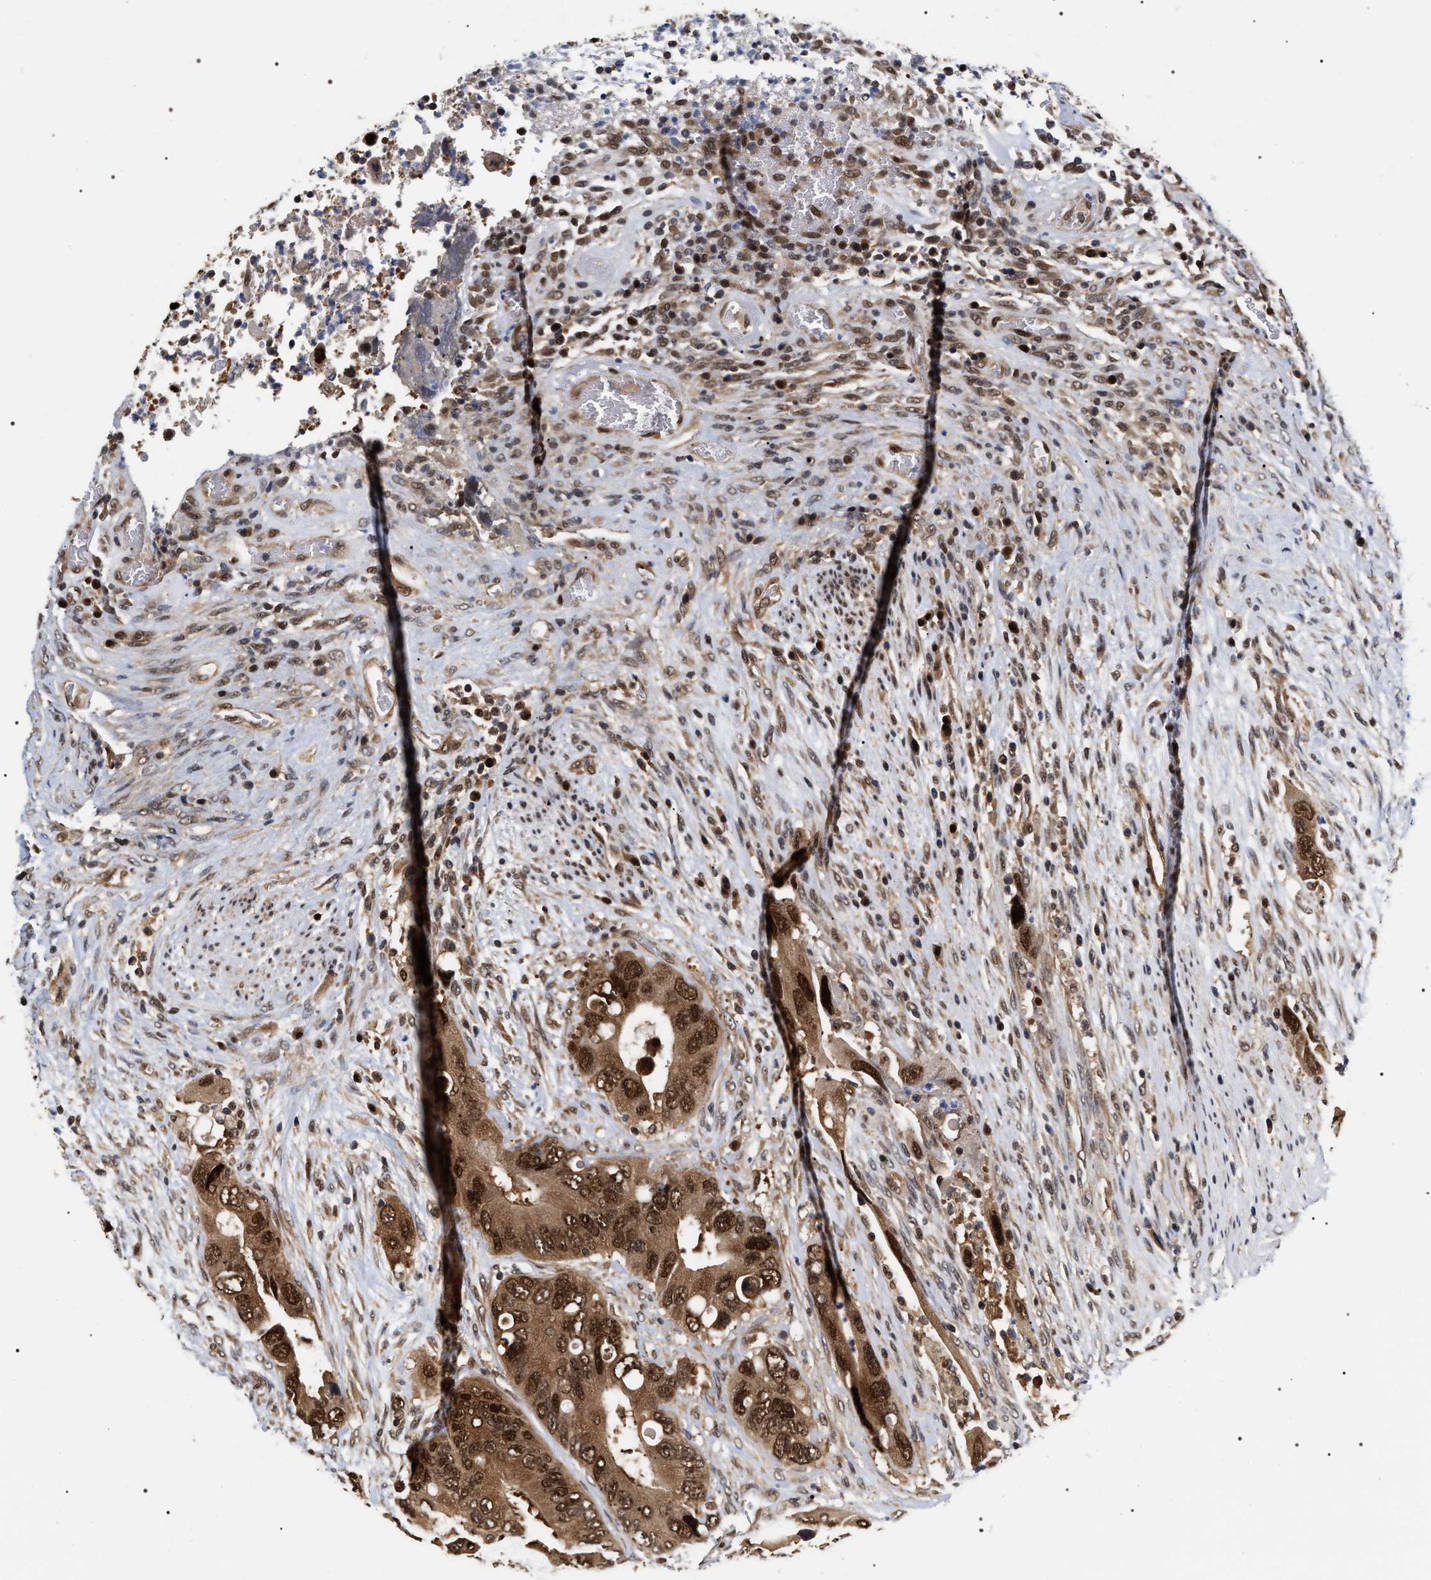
{"staining": {"intensity": "strong", "quantity": ">75%", "location": "cytoplasmic/membranous,nuclear"}, "tissue": "colorectal cancer", "cell_type": "Tumor cells", "image_type": "cancer", "snomed": [{"axis": "morphology", "description": "Adenocarcinoma, NOS"}, {"axis": "topography", "description": "Rectum"}], "caption": "Colorectal cancer stained with a protein marker displays strong staining in tumor cells.", "gene": "BAG6", "patient": {"sex": "male", "age": 70}}